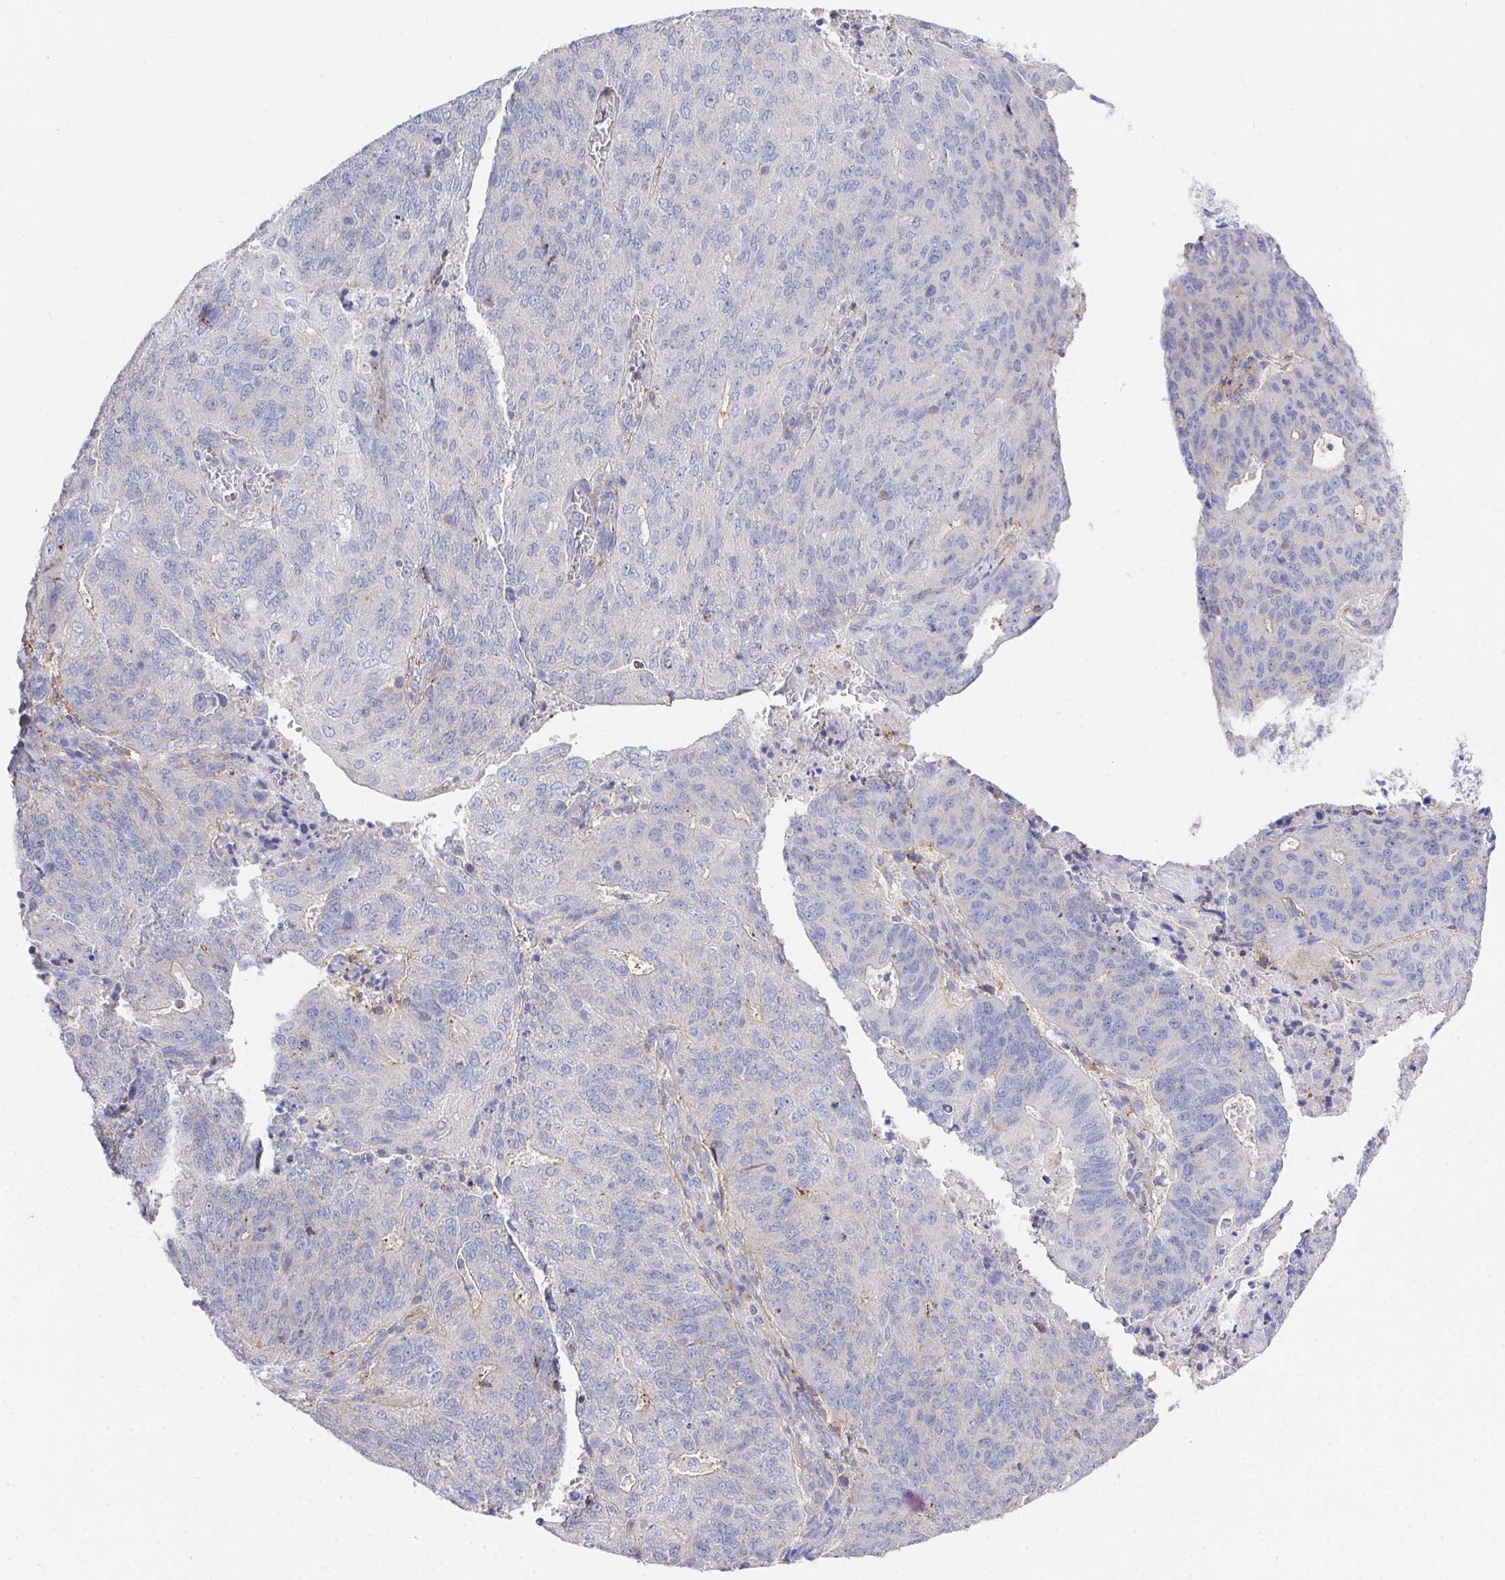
{"staining": {"intensity": "negative", "quantity": "none", "location": "none"}, "tissue": "endometrial cancer", "cell_type": "Tumor cells", "image_type": "cancer", "snomed": [{"axis": "morphology", "description": "Adenocarcinoma, NOS"}, {"axis": "topography", "description": "Endometrium"}], "caption": "A micrograph of adenocarcinoma (endometrial) stained for a protein reveals no brown staining in tumor cells.", "gene": "PRG3", "patient": {"sex": "female", "age": 82}}